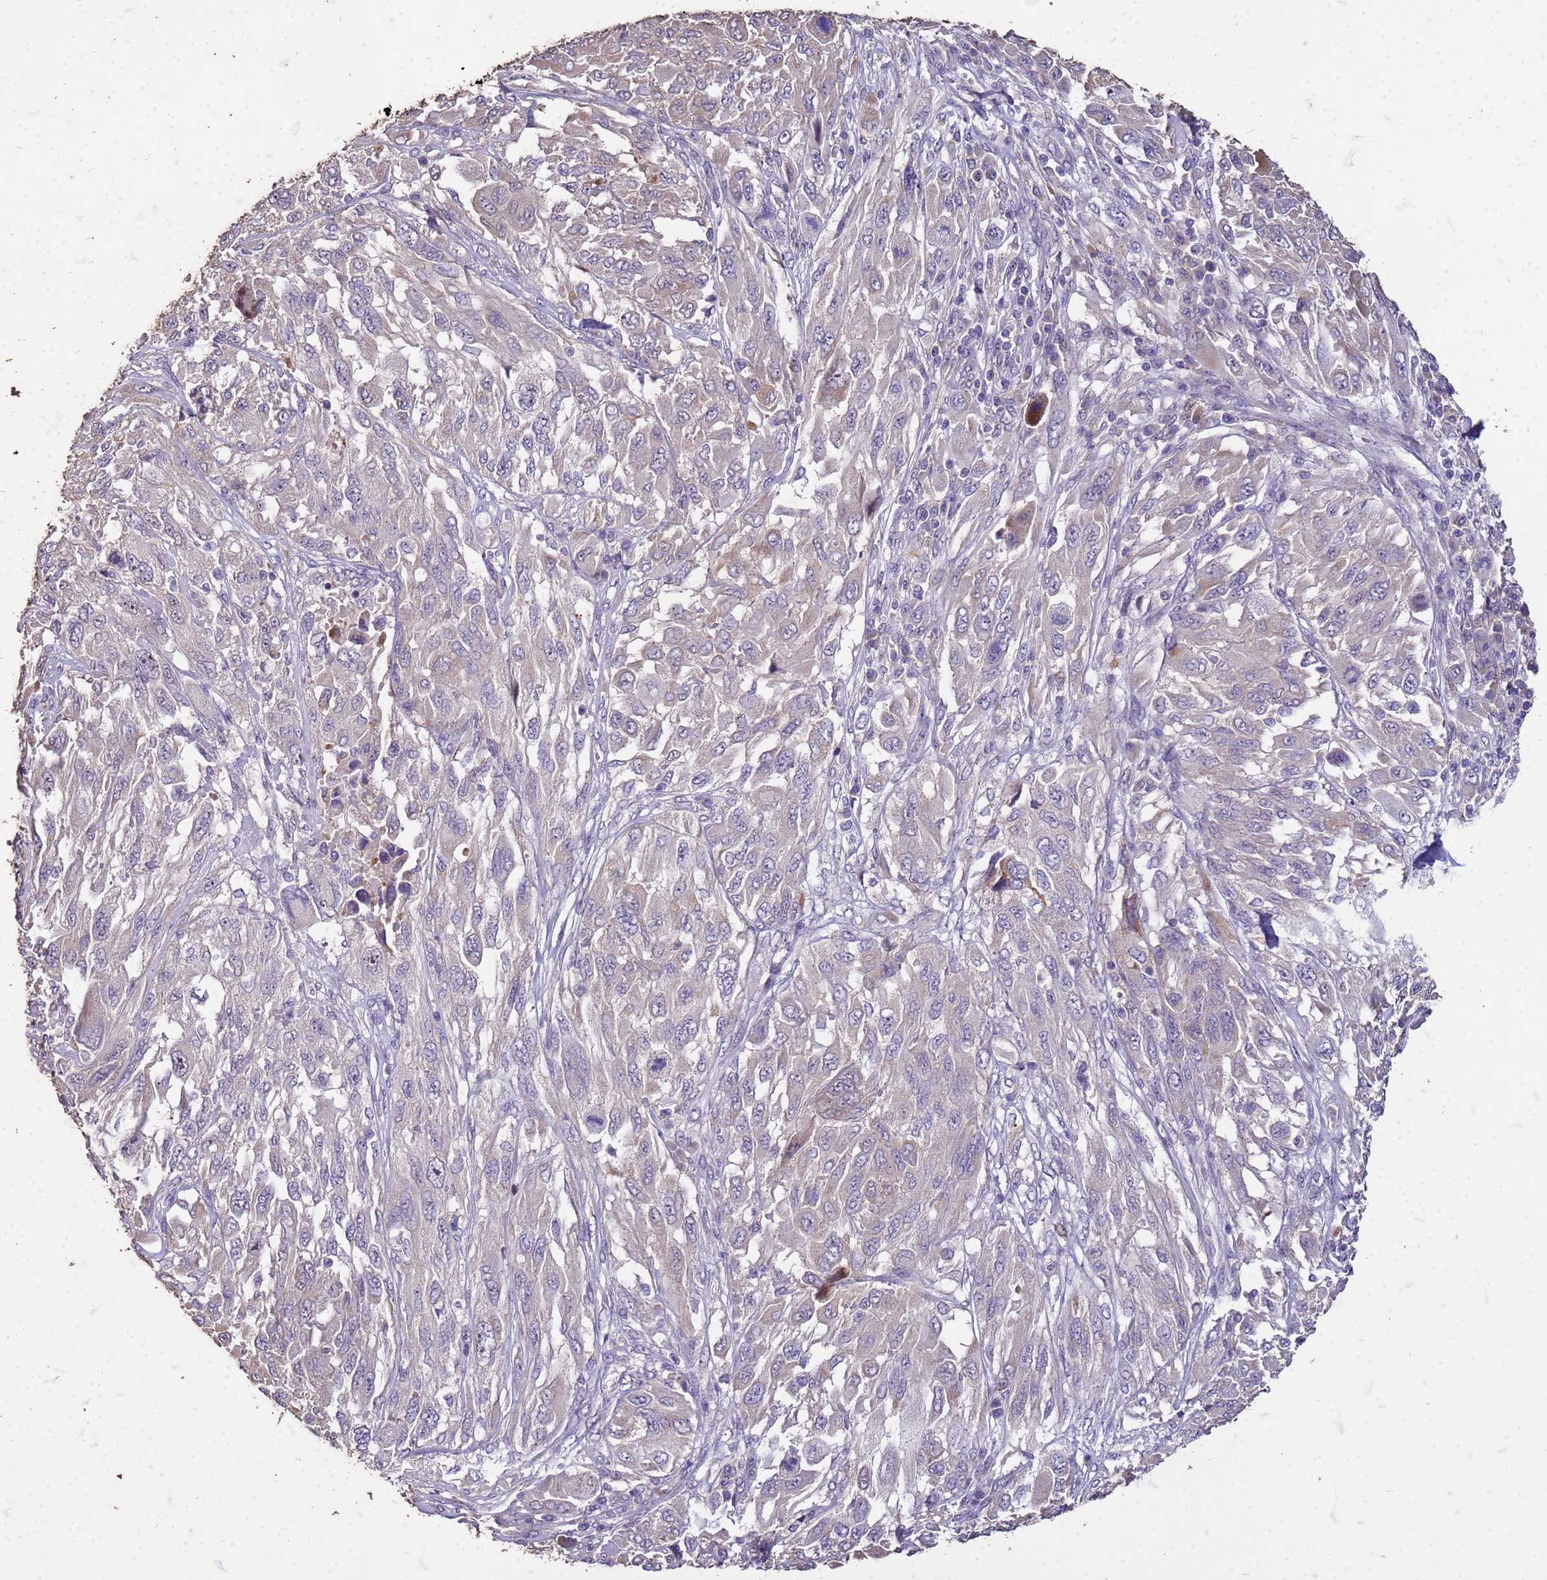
{"staining": {"intensity": "negative", "quantity": "none", "location": "none"}, "tissue": "melanoma", "cell_type": "Tumor cells", "image_type": "cancer", "snomed": [{"axis": "morphology", "description": "Malignant melanoma, NOS"}, {"axis": "topography", "description": "Skin"}], "caption": "DAB immunohistochemical staining of human malignant melanoma shows no significant staining in tumor cells. (DAB immunohistochemistry (IHC), high magnification).", "gene": "FAM184B", "patient": {"sex": "female", "age": 91}}